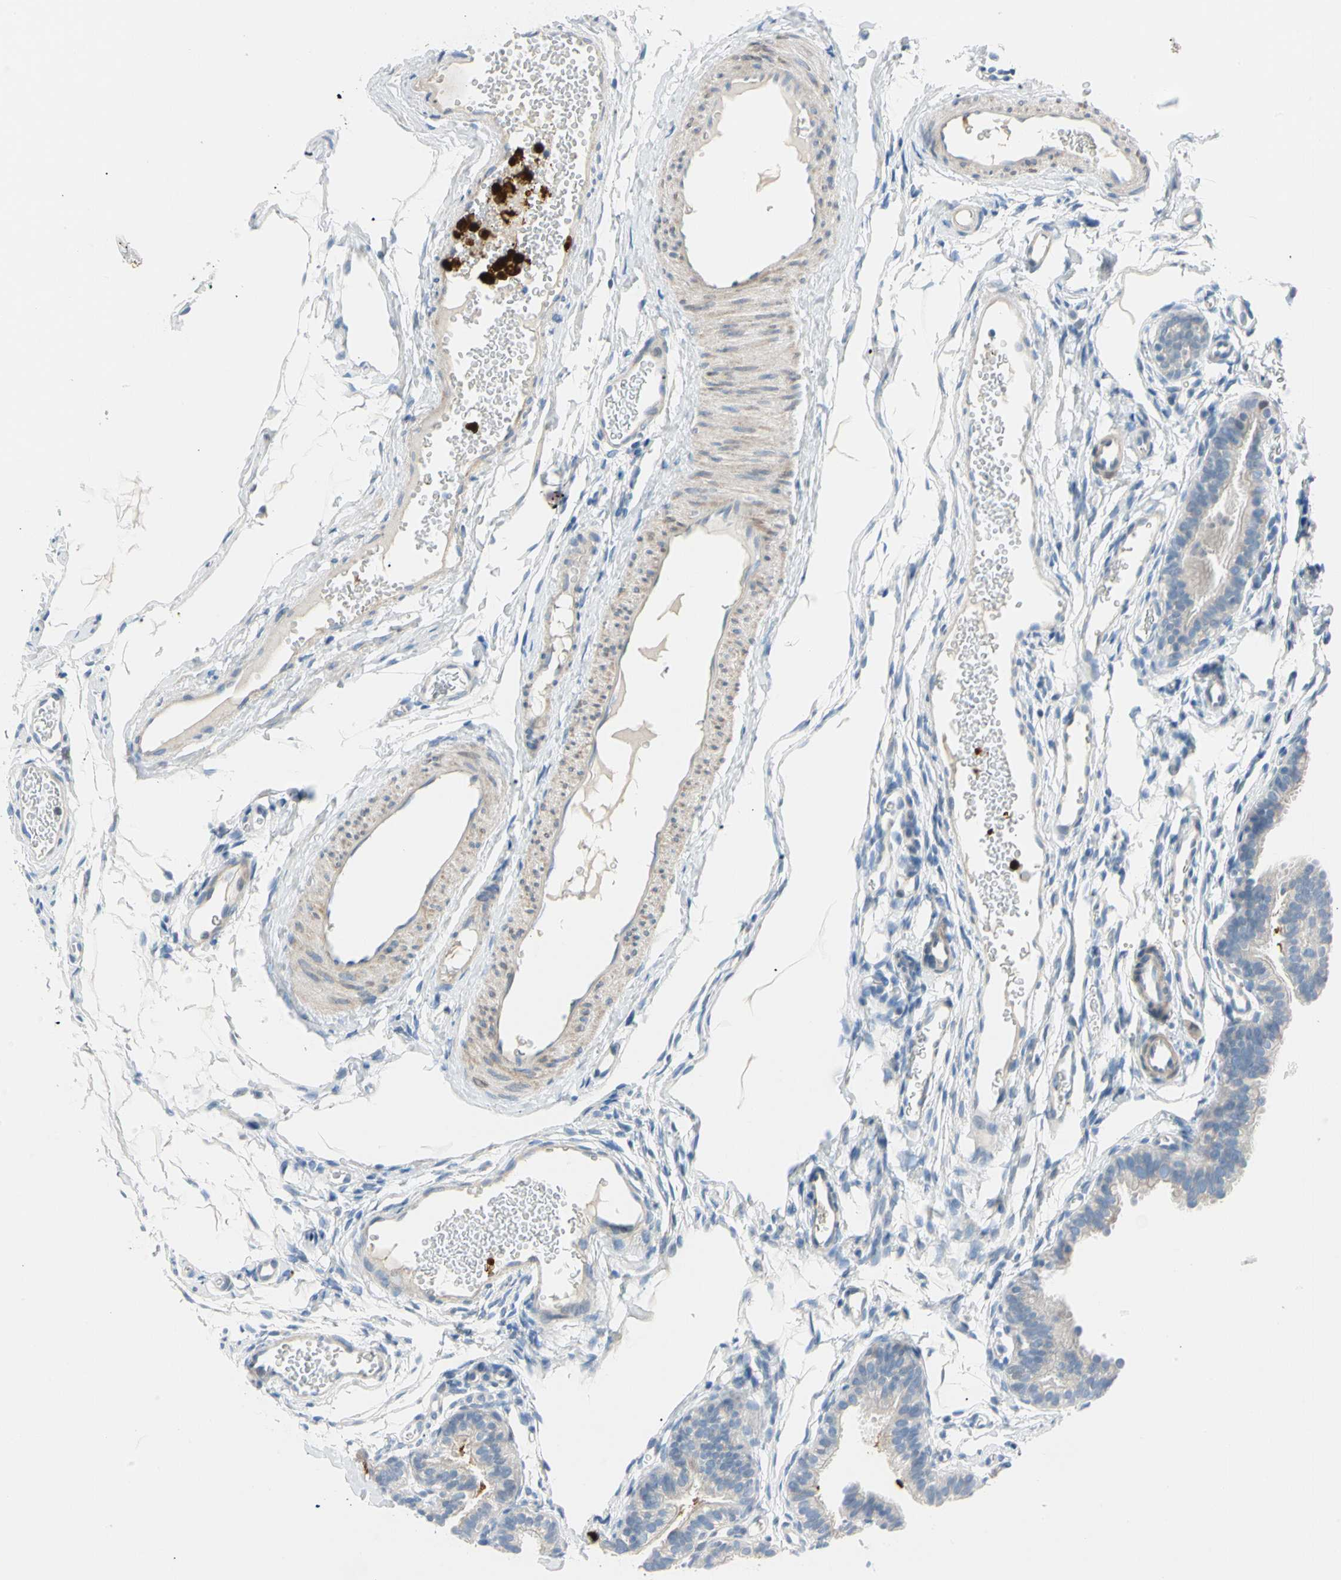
{"staining": {"intensity": "negative", "quantity": "none", "location": "none"}, "tissue": "fallopian tube", "cell_type": "Glandular cells", "image_type": "normal", "snomed": [{"axis": "morphology", "description": "Normal tissue, NOS"}, {"axis": "topography", "description": "Fallopian tube"}, {"axis": "topography", "description": "Placenta"}], "caption": "Immunohistochemistry (IHC) photomicrograph of benign fallopian tube stained for a protein (brown), which demonstrates no expression in glandular cells.", "gene": "TRAF5", "patient": {"sex": "female", "age": 34}}